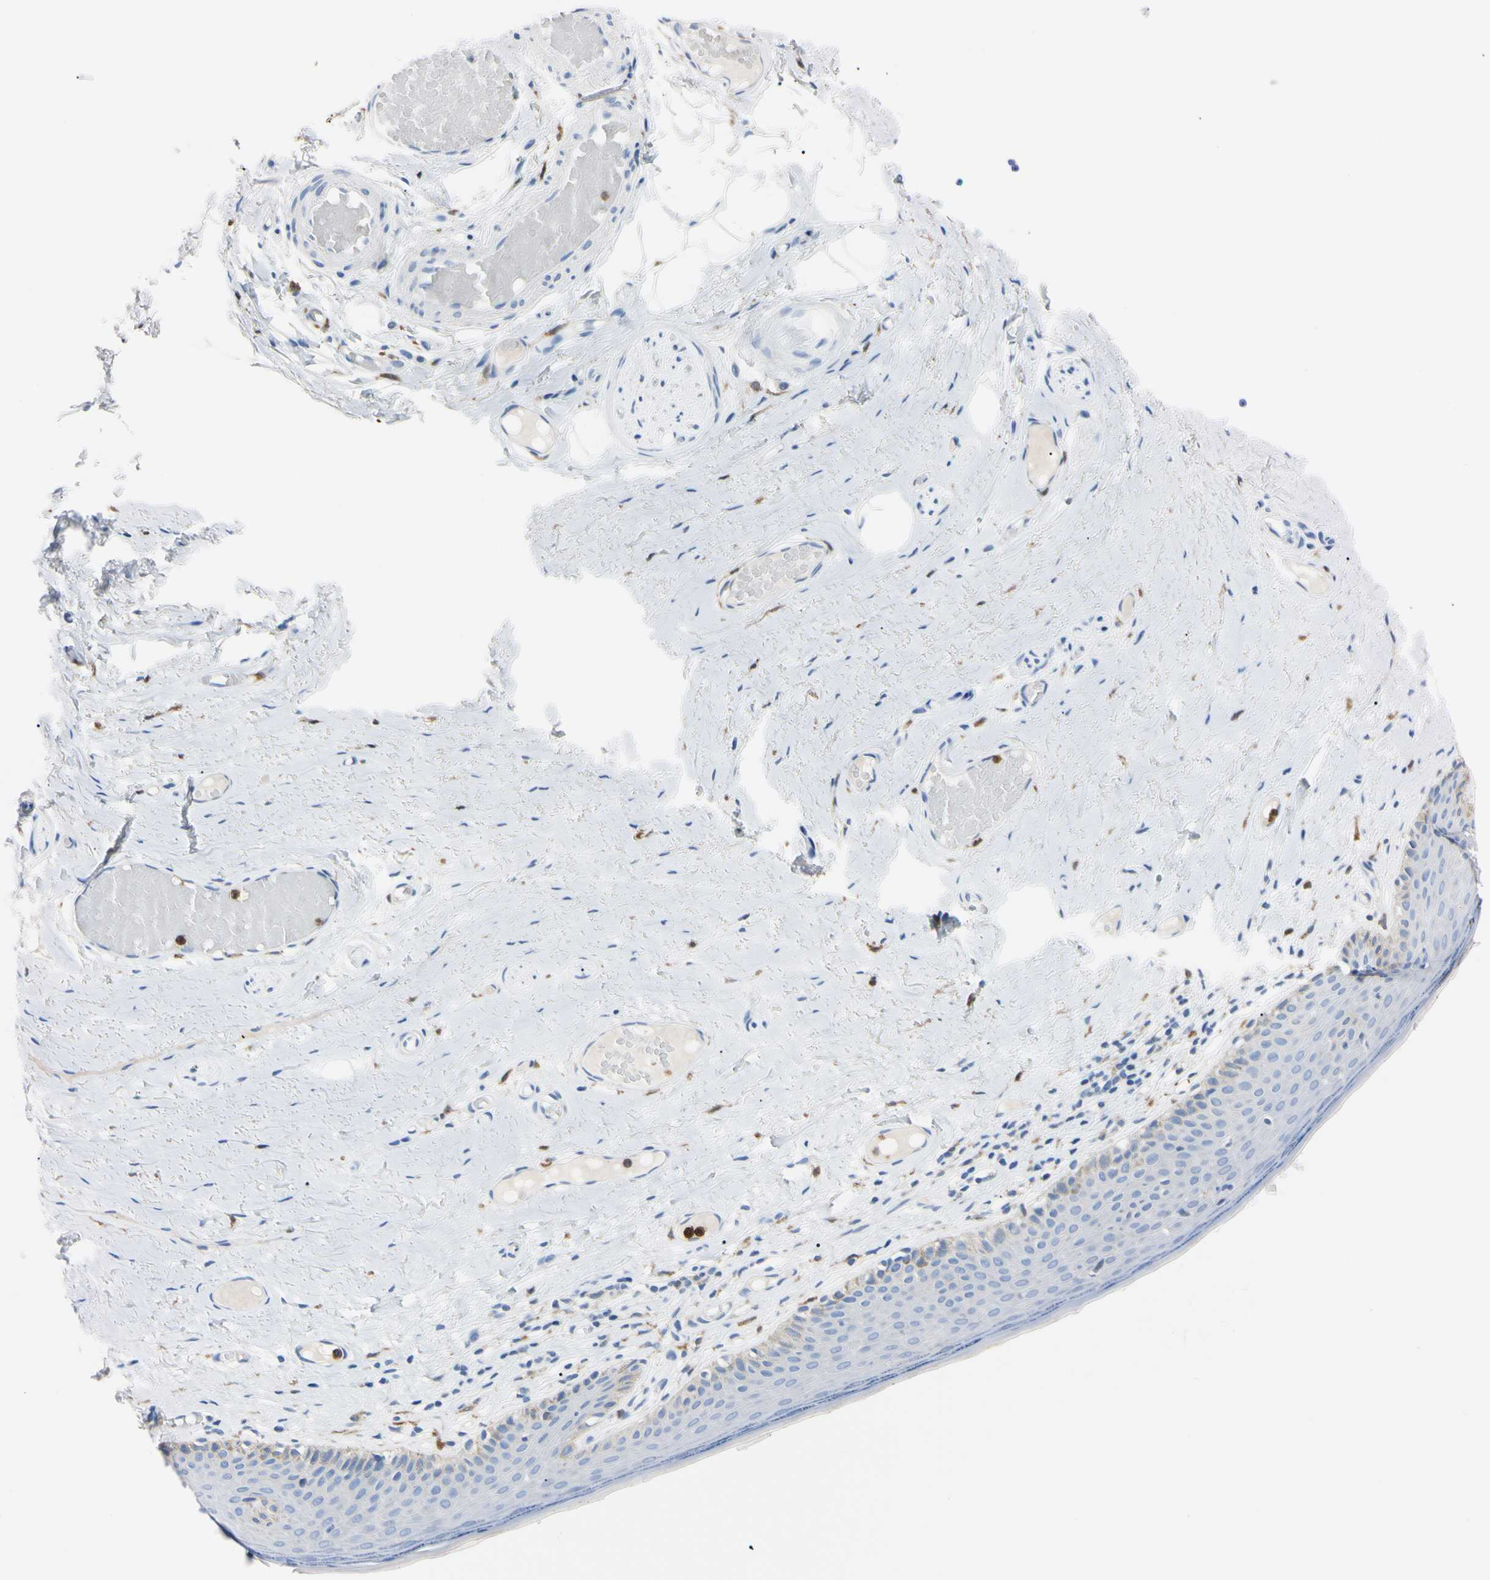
{"staining": {"intensity": "negative", "quantity": "none", "location": "none"}, "tissue": "skin", "cell_type": "Epidermal cells", "image_type": "normal", "snomed": [{"axis": "morphology", "description": "Normal tissue, NOS"}, {"axis": "topography", "description": "Vulva"}], "caption": "The immunohistochemistry micrograph has no significant positivity in epidermal cells of skin. (DAB IHC visualized using brightfield microscopy, high magnification).", "gene": "NCF4", "patient": {"sex": "female", "age": 54}}